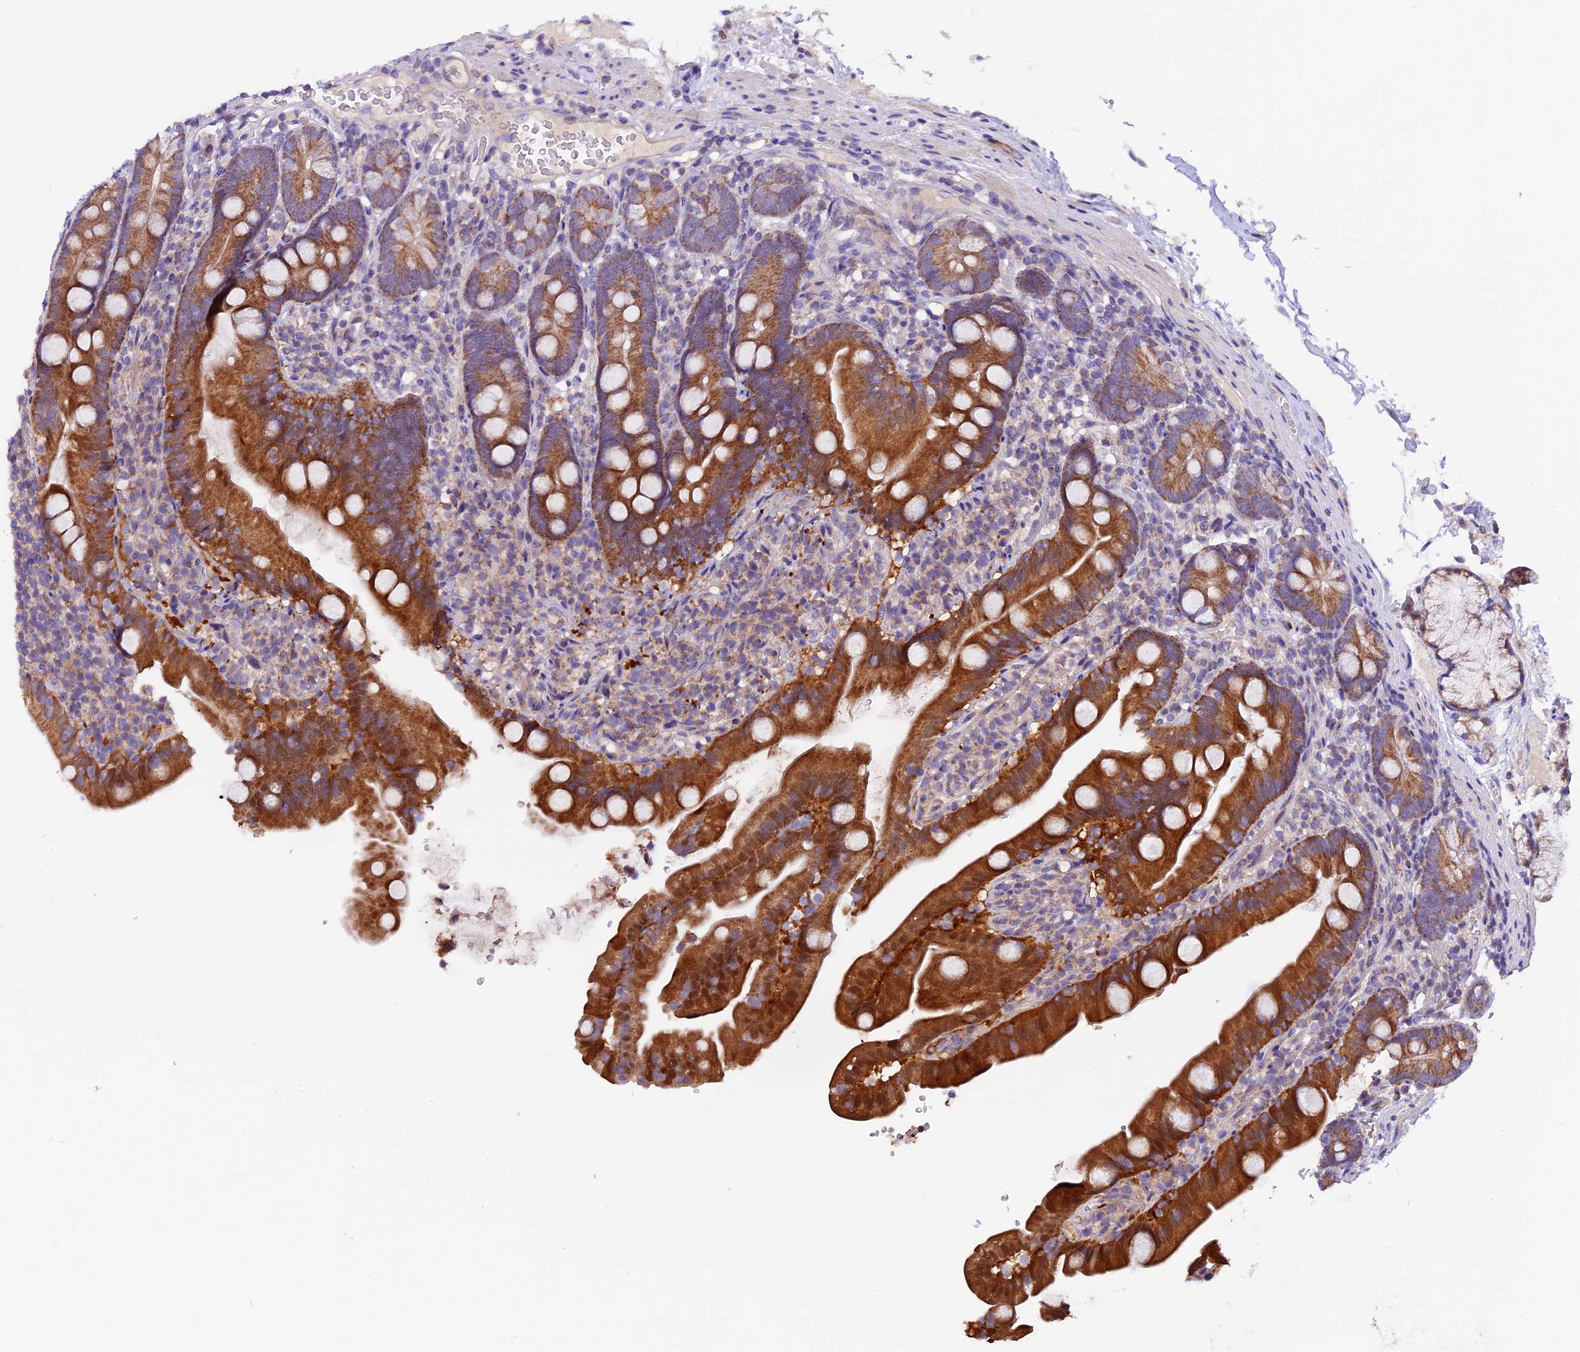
{"staining": {"intensity": "strong", "quantity": ">75%", "location": "cytoplasmic/membranous"}, "tissue": "duodenum", "cell_type": "Glandular cells", "image_type": "normal", "snomed": [{"axis": "morphology", "description": "Normal tissue, NOS"}, {"axis": "topography", "description": "Duodenum"}], "caption": "Duodenum stained for a protein exhibits strong cytoplasmic/membranous positivity in glandular cells.", "gene": "DDX28", "patient": {"sex": "female", "age": 67}}